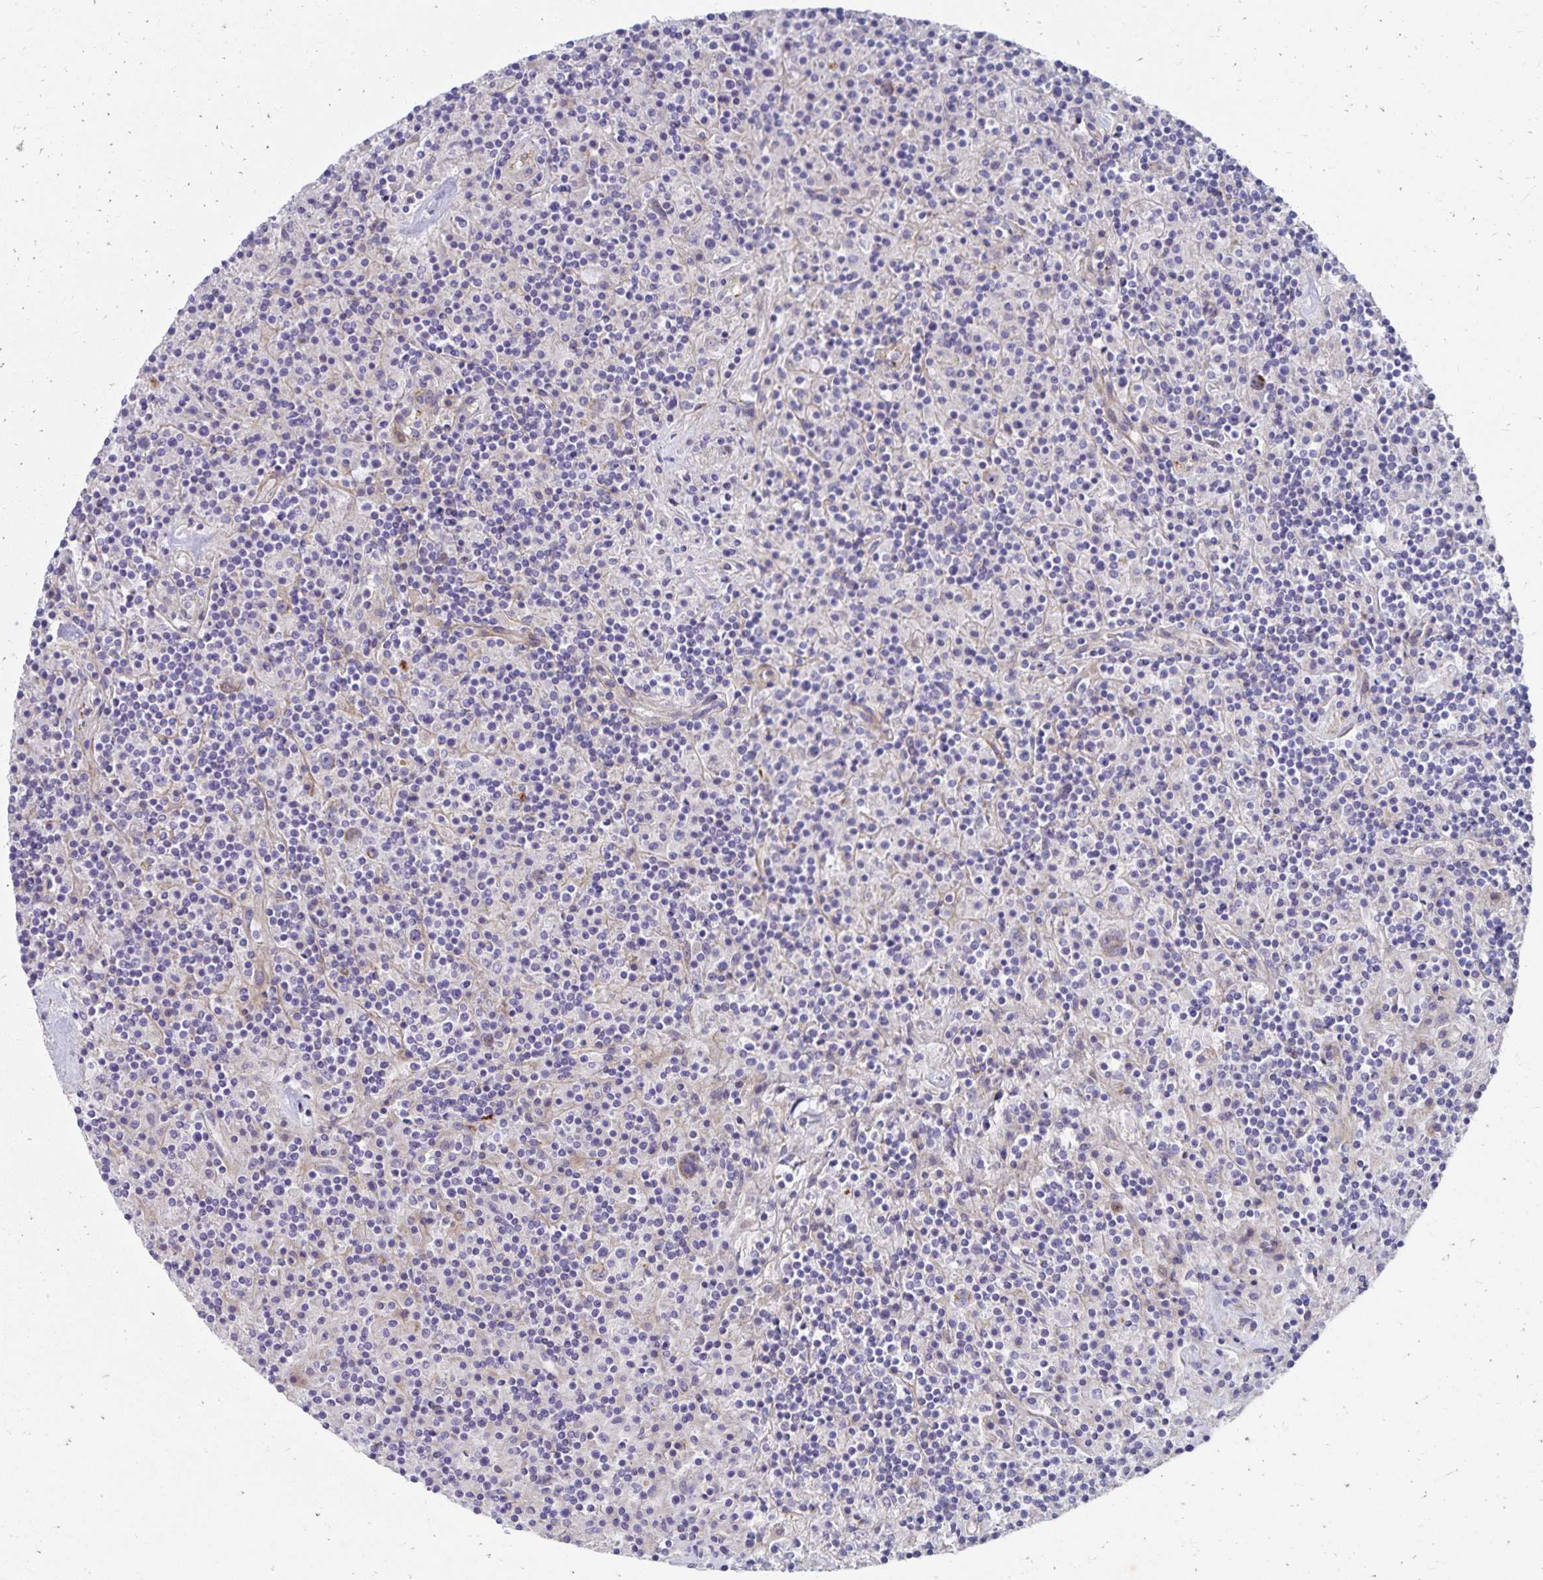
{"staining": {"intensity": "weak", "quantity": "25%-75%", "location": "cytoplasmic/membranous"}, "tissue": "lymphoma", "cell_type": "Tumor cells", "image_type": "cancer", "snomed": [{"axis": "morphology", "description": "Hodgkin's disease, NOS"}, {"axis": "topography", "description": "Lymph node"}], "caption": "High-power microscopy captured an immunohistochemistry image of lymphoma, revealing weak cytoplasmic/membranous positivity in approximately 25%-75% of tumor cells.", "gene": "NECAP1", "patient": {"sex": "male", "age": 70}}